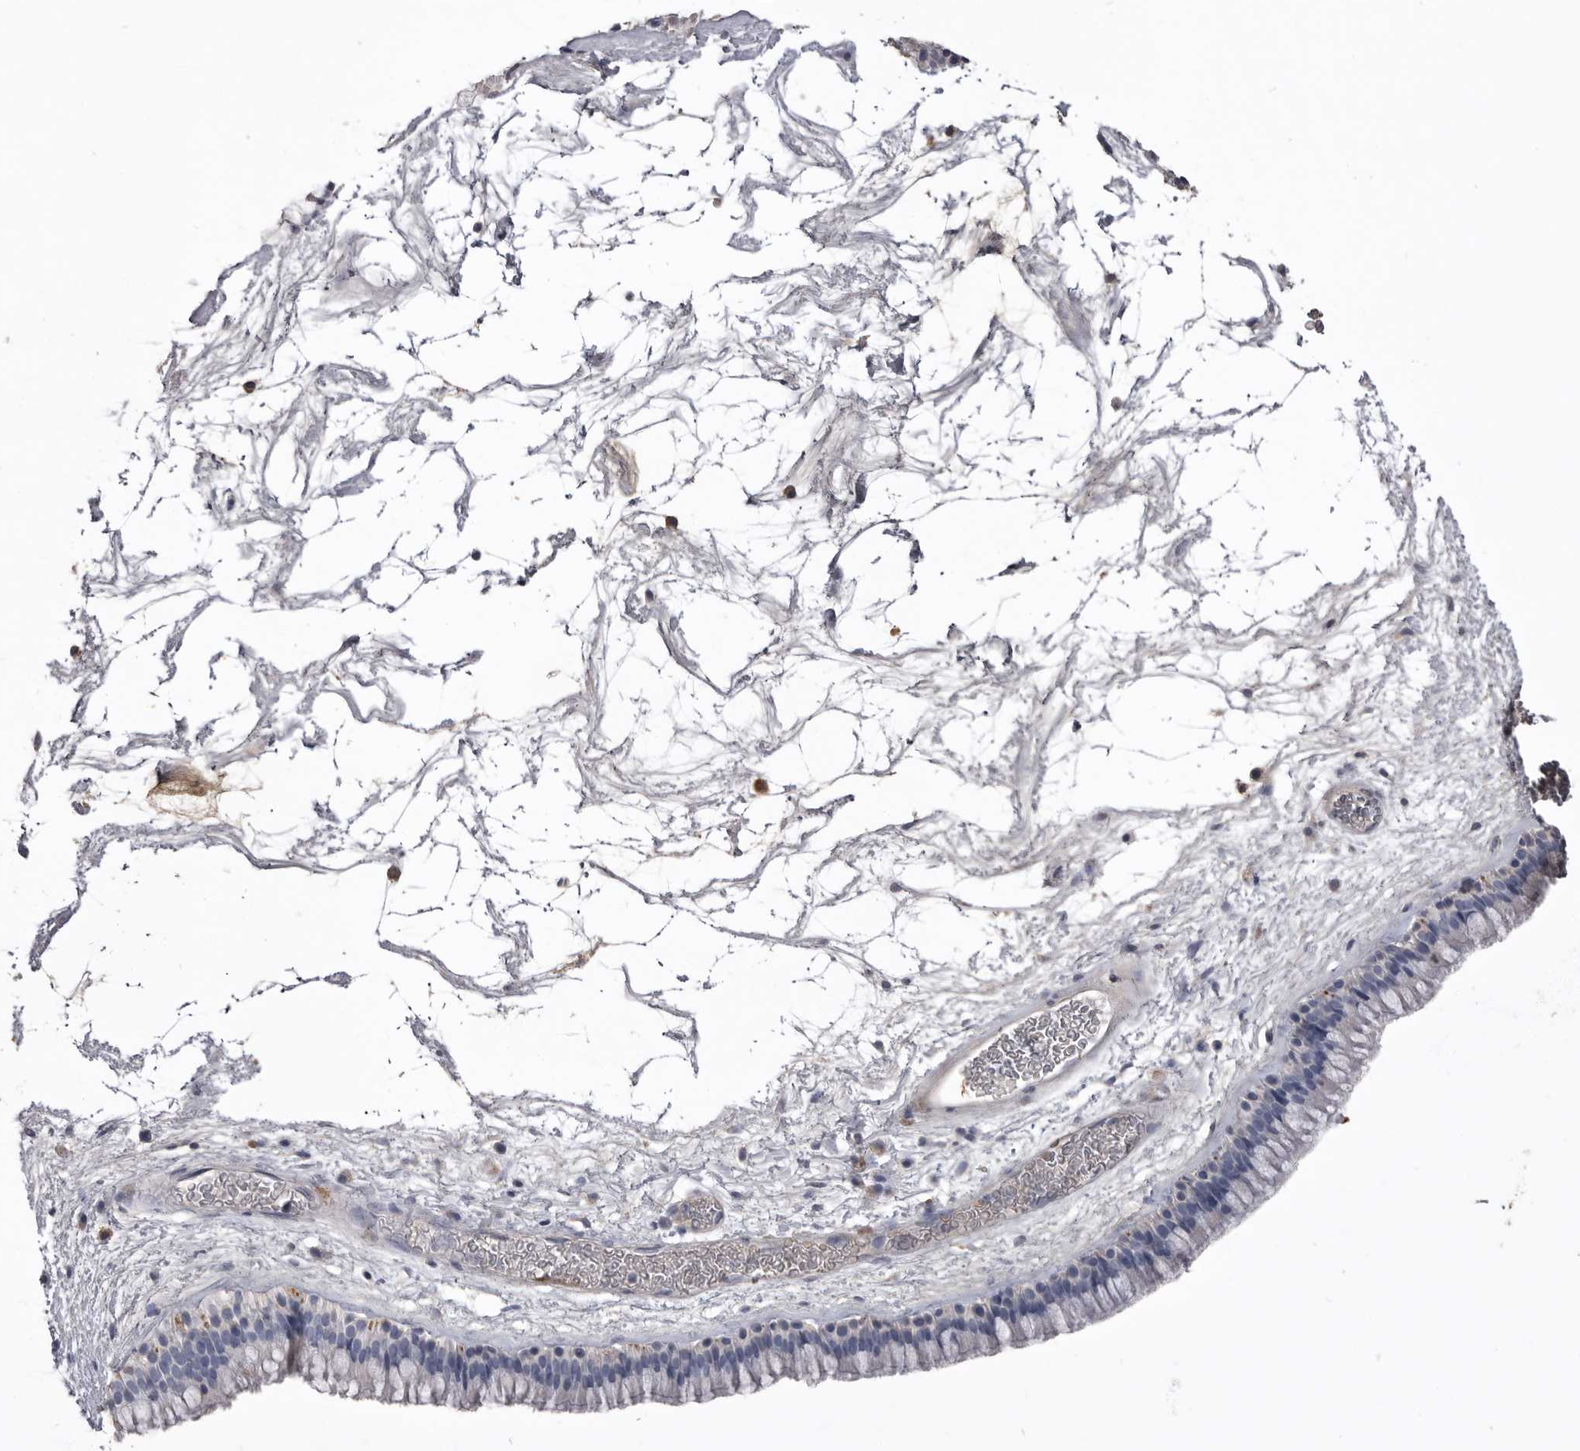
{"staining": {"intensity": "negative", "quantity": "none", "location": "none"}, "tissue": "nasopharynx", "cell_type": "Respiratory epithelial cells", "image_type": "normal", "snomed": [{"axis": "morphology", "description": "Normal tissue, NOS"}, {"axis": "morphology", "description": "Inflammation, NOS"}, {"axis": "topography", "description": "Nasopharynx"}], "caption": "Immunohistochemical staining of unremarkable nasopharynx reveals no significant staining in respiratory epithelial cells. The staining was performed using DAB to visualize the protein expression in brown, while the nuclei were stained in blue with hematoxylin (Magnification: 20x).", "gene": "AHSG", "patient": {"sex": "male", "age": 48}}